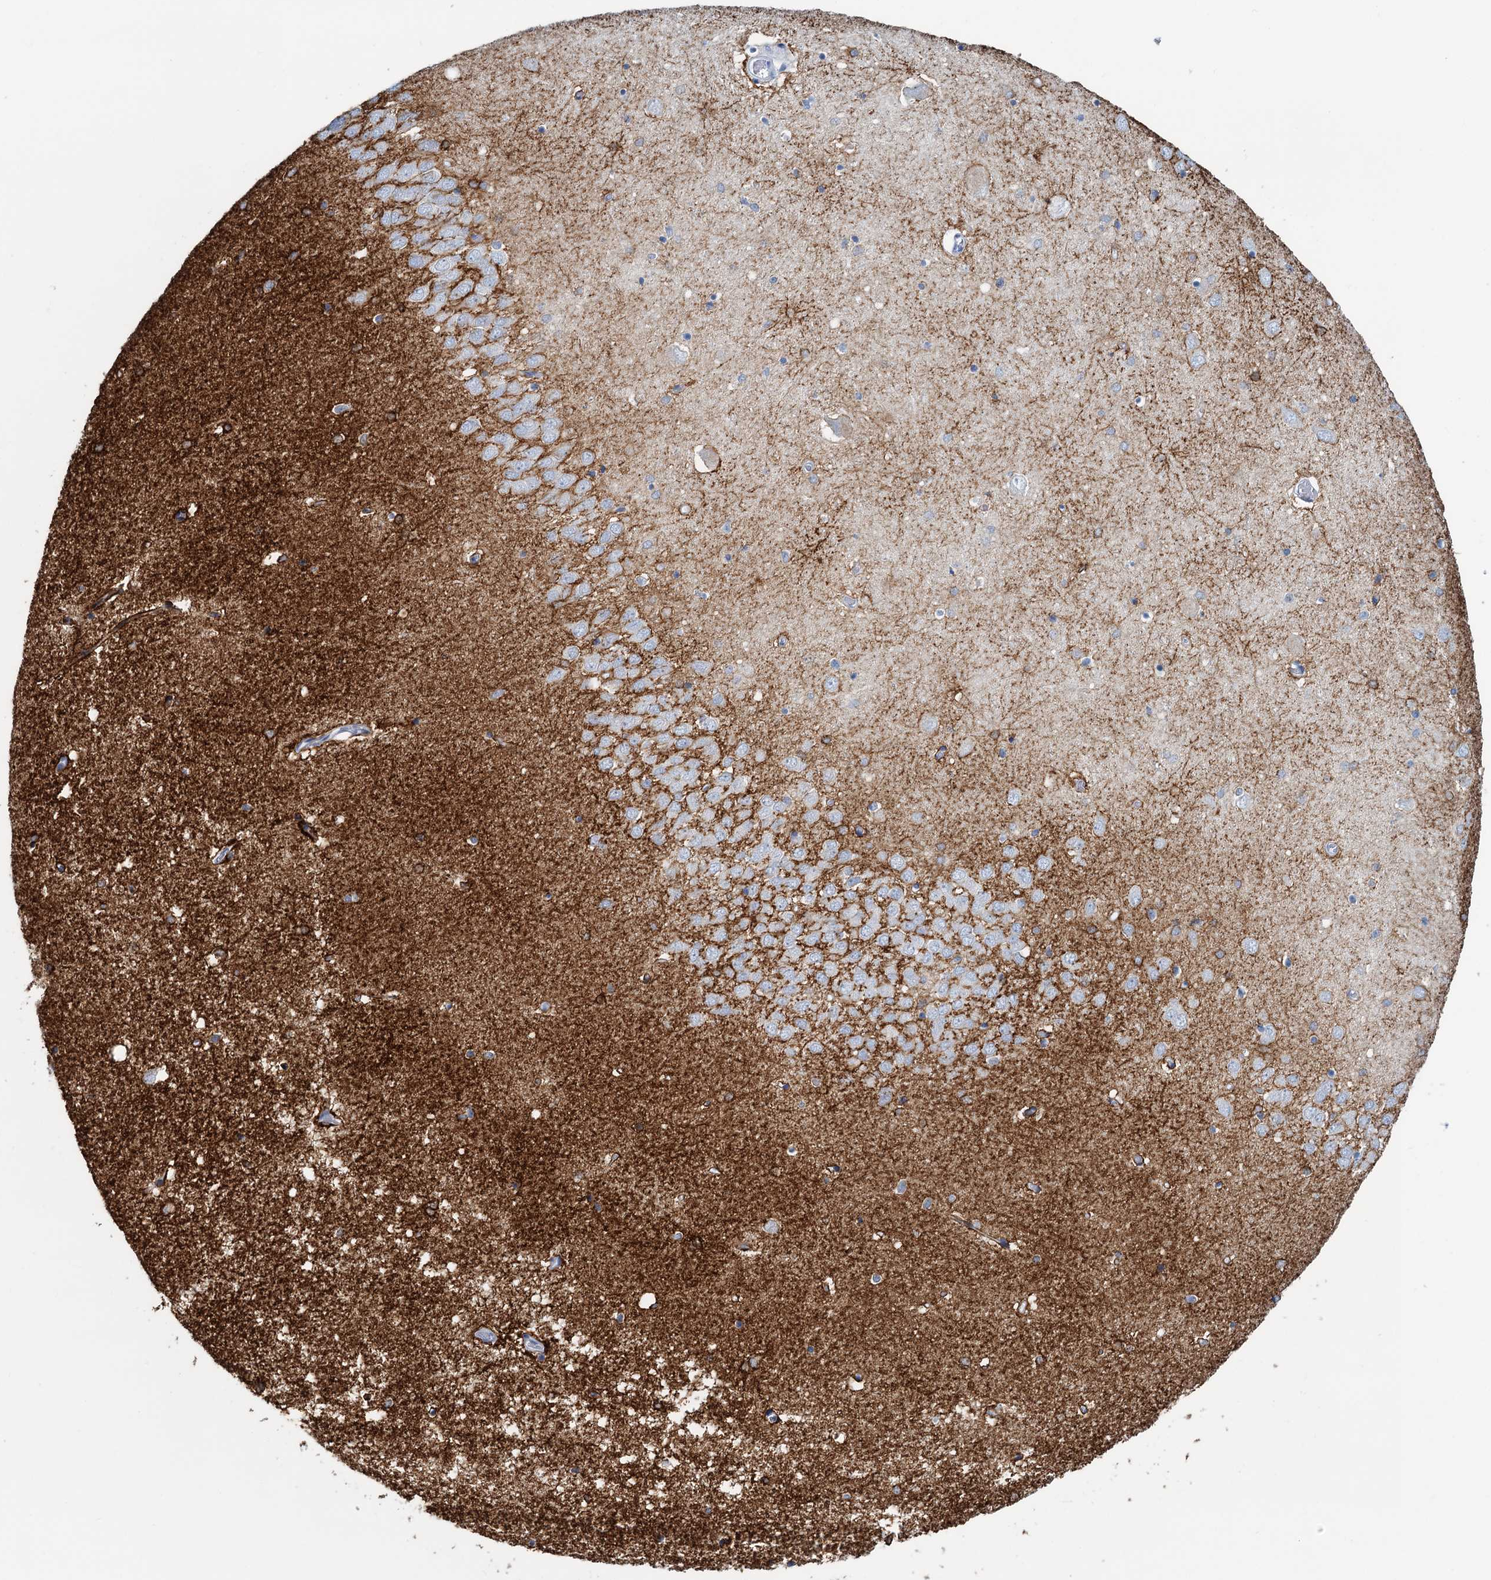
{"staining": {"intensity": "strong", "quantity": "<25%", "location": "cytoplasmic/membranous"}, "tissue": "hippocampus", "cell_type": "Glial cells", "image_type": "normal", "snomed": [{"axis": "morphology", "description": "Normal tissue, NOS"}, {"axis": "topography", "description": "Hippocampus"}], "caption": "Immunohistochemical staining of normal human hippocampus shows <25% levels of strong cytoplasmic/membranous protein positivity in about <25% of glial cells. The protein is shown in brown color, while the nuclei are stained blue.", "gene": "SLC1A3", "patient": {"sex": "male", "age": 70}}